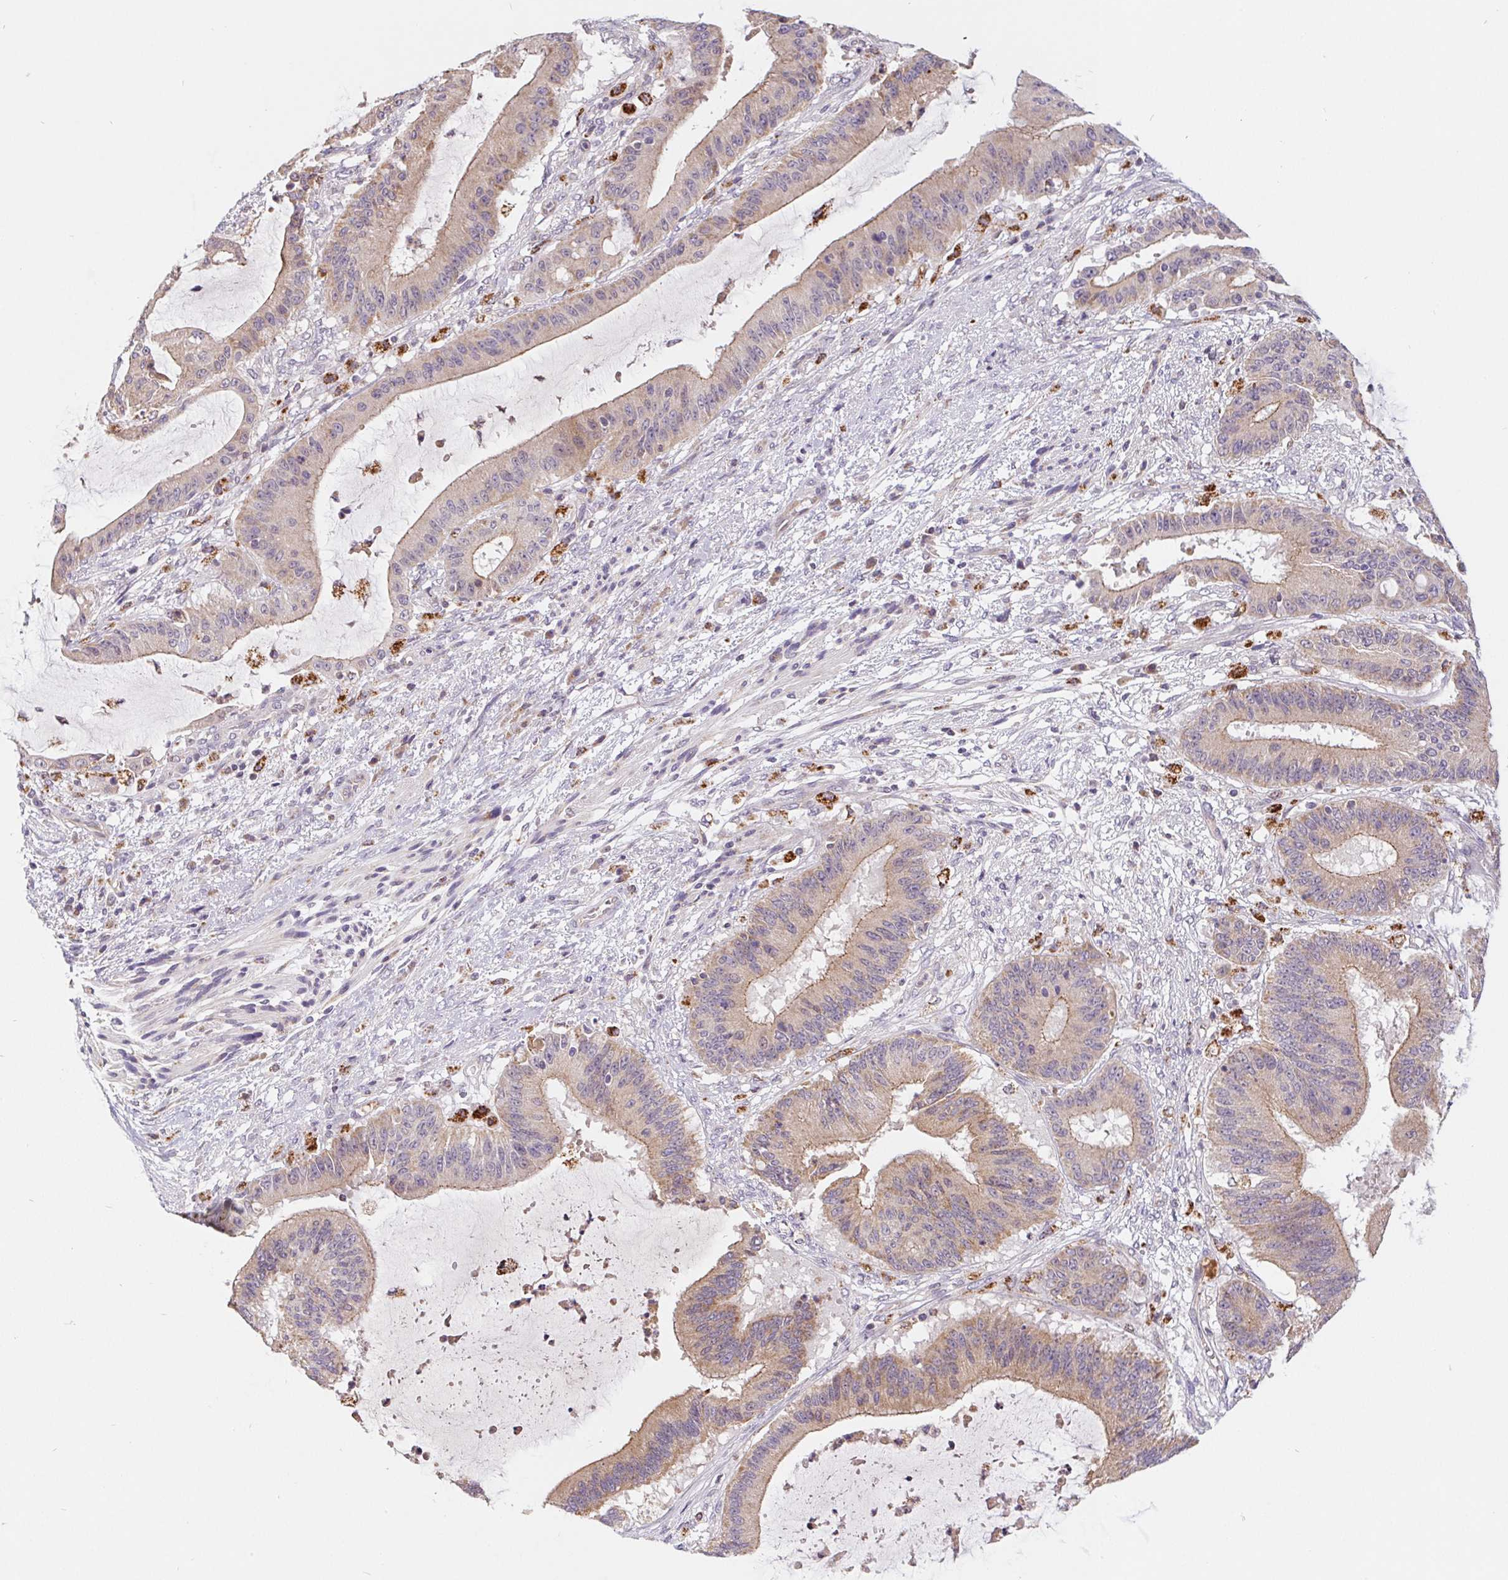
{"staining": {"intensity": "weak", "quantity": "25%-75%", "location": "cytoplasmic/membranous"}, "tissue": "liver cancer", "cell_type": "Tumor cells", "image_type": "cancer", "snomed": [{"axis": "morphology", "description": "Normal tissue, NOS"}, {"axis": "morphology", "description": "Cholangiocarcinoma"}, {"axis": "topography", "description": "Liver"}, {"axis": "topography", "description": "Peripheral nerve tissue"}], "caption": "Protein analysis of liver cancer (cholangiocarcinoma) tissue reveals weak cytoplasmic/membranous expression in about 25%-75% of tumor cells. (brown staining indicates protein expression, while blue staining denotes nuclei).", "gene": "EMC6", "patient": {"sex": "female", "age": 73}}